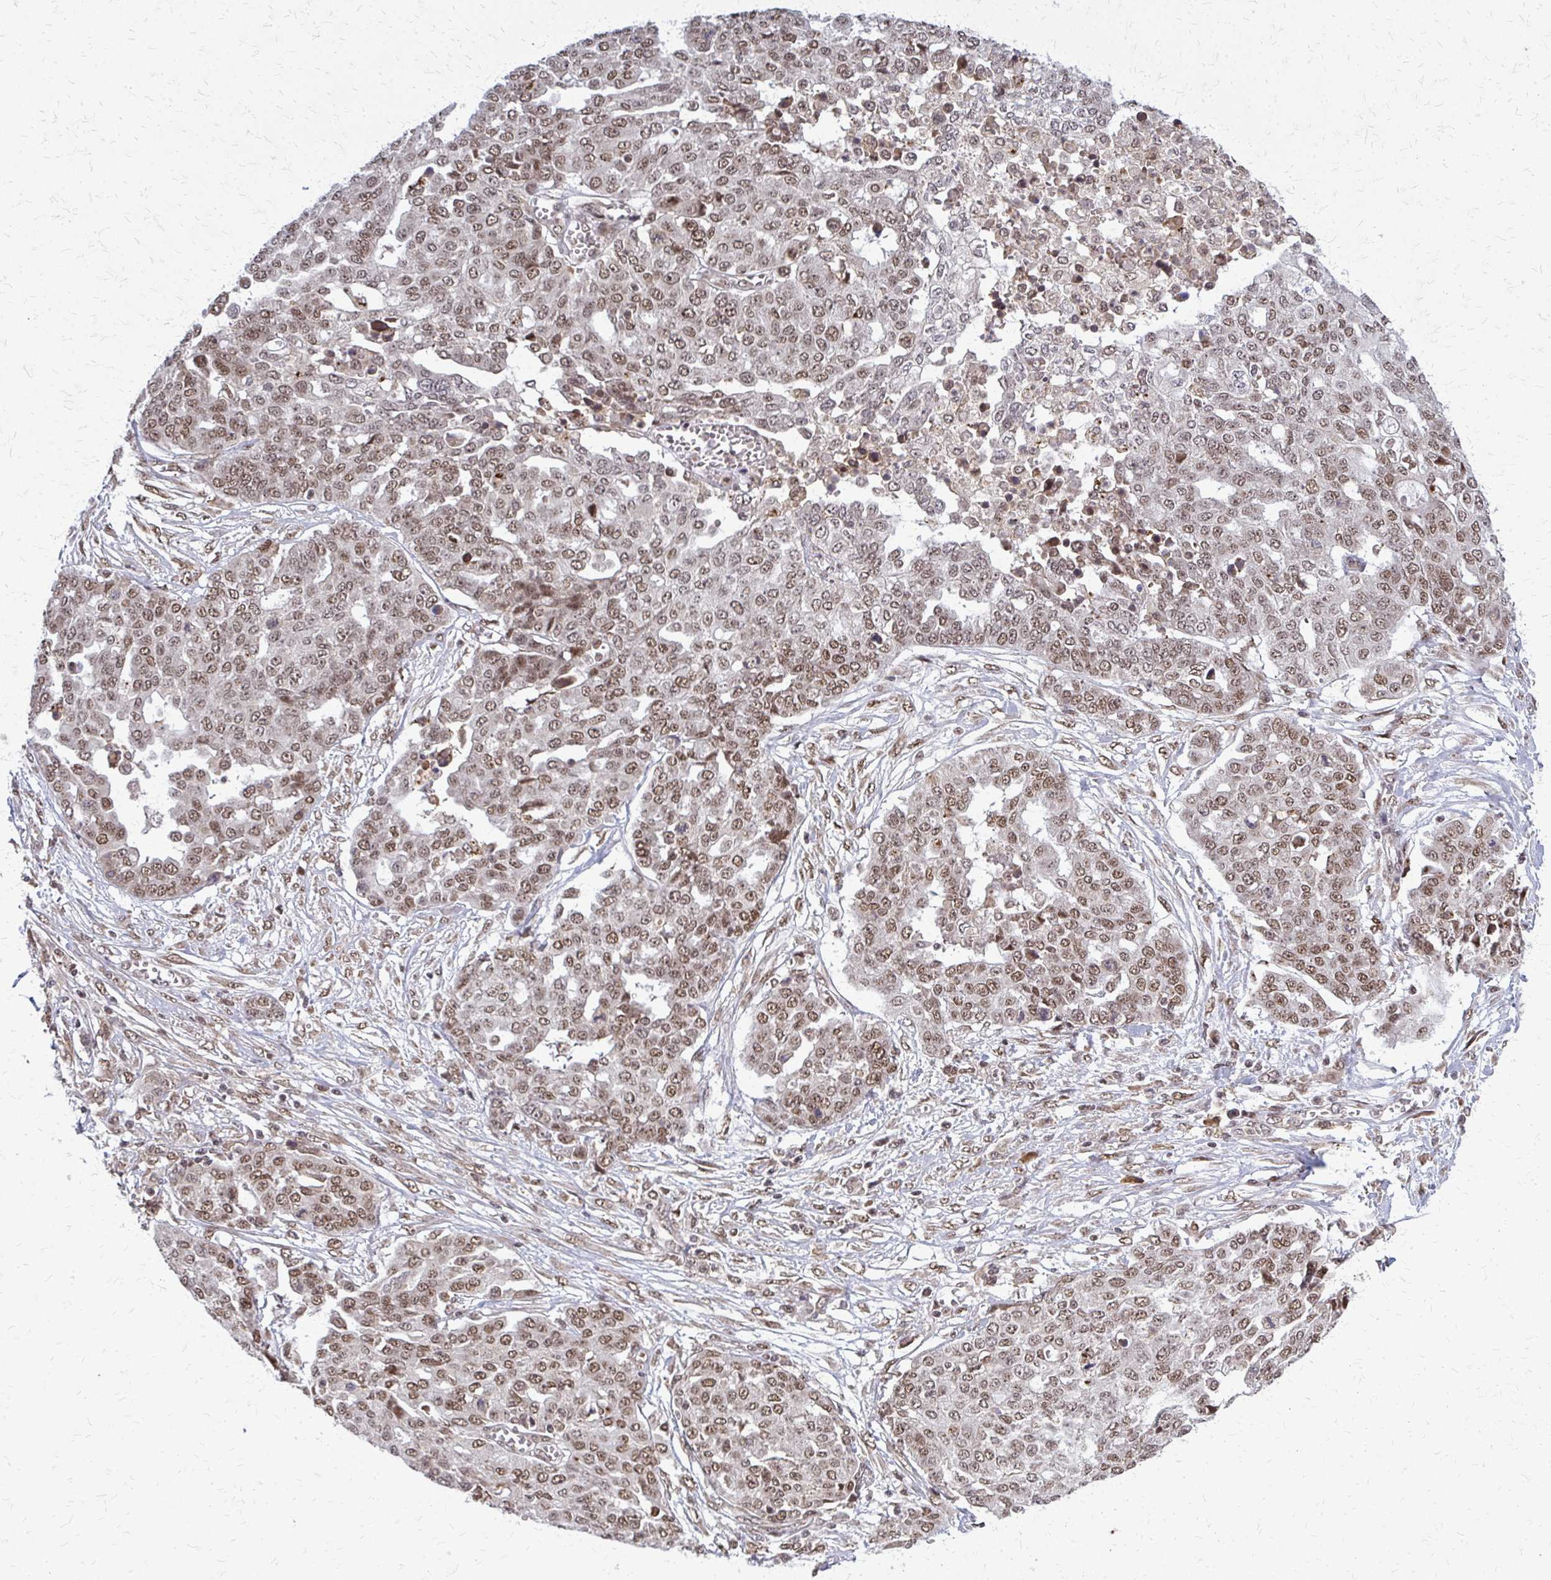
{"staining": {"intensity": "moderate", "quantity": ">75%", "location": "nuclear"}, "tissue": "ovarian cancer", "cell_type": "Tumor cells", "image_type": "cancer", "snomed": [{"axis": "morphology", "description": "Cystadenocarcinoma, serous, NOS"}, {"axis": "topography", "description": "Soft tissue"}, {"axis": "topography", "description": "Ovary"}], "caption": "Immunohistochemical staining of ovarian cancer demonstrates medium levels of moderate nuclear protein positivity in about >75% of tumor cells. (Brightfield microscopy of DAB IHC at high magnification).", "gene": "HDAC3", "patient": {"sex": "female", "age": 57}}